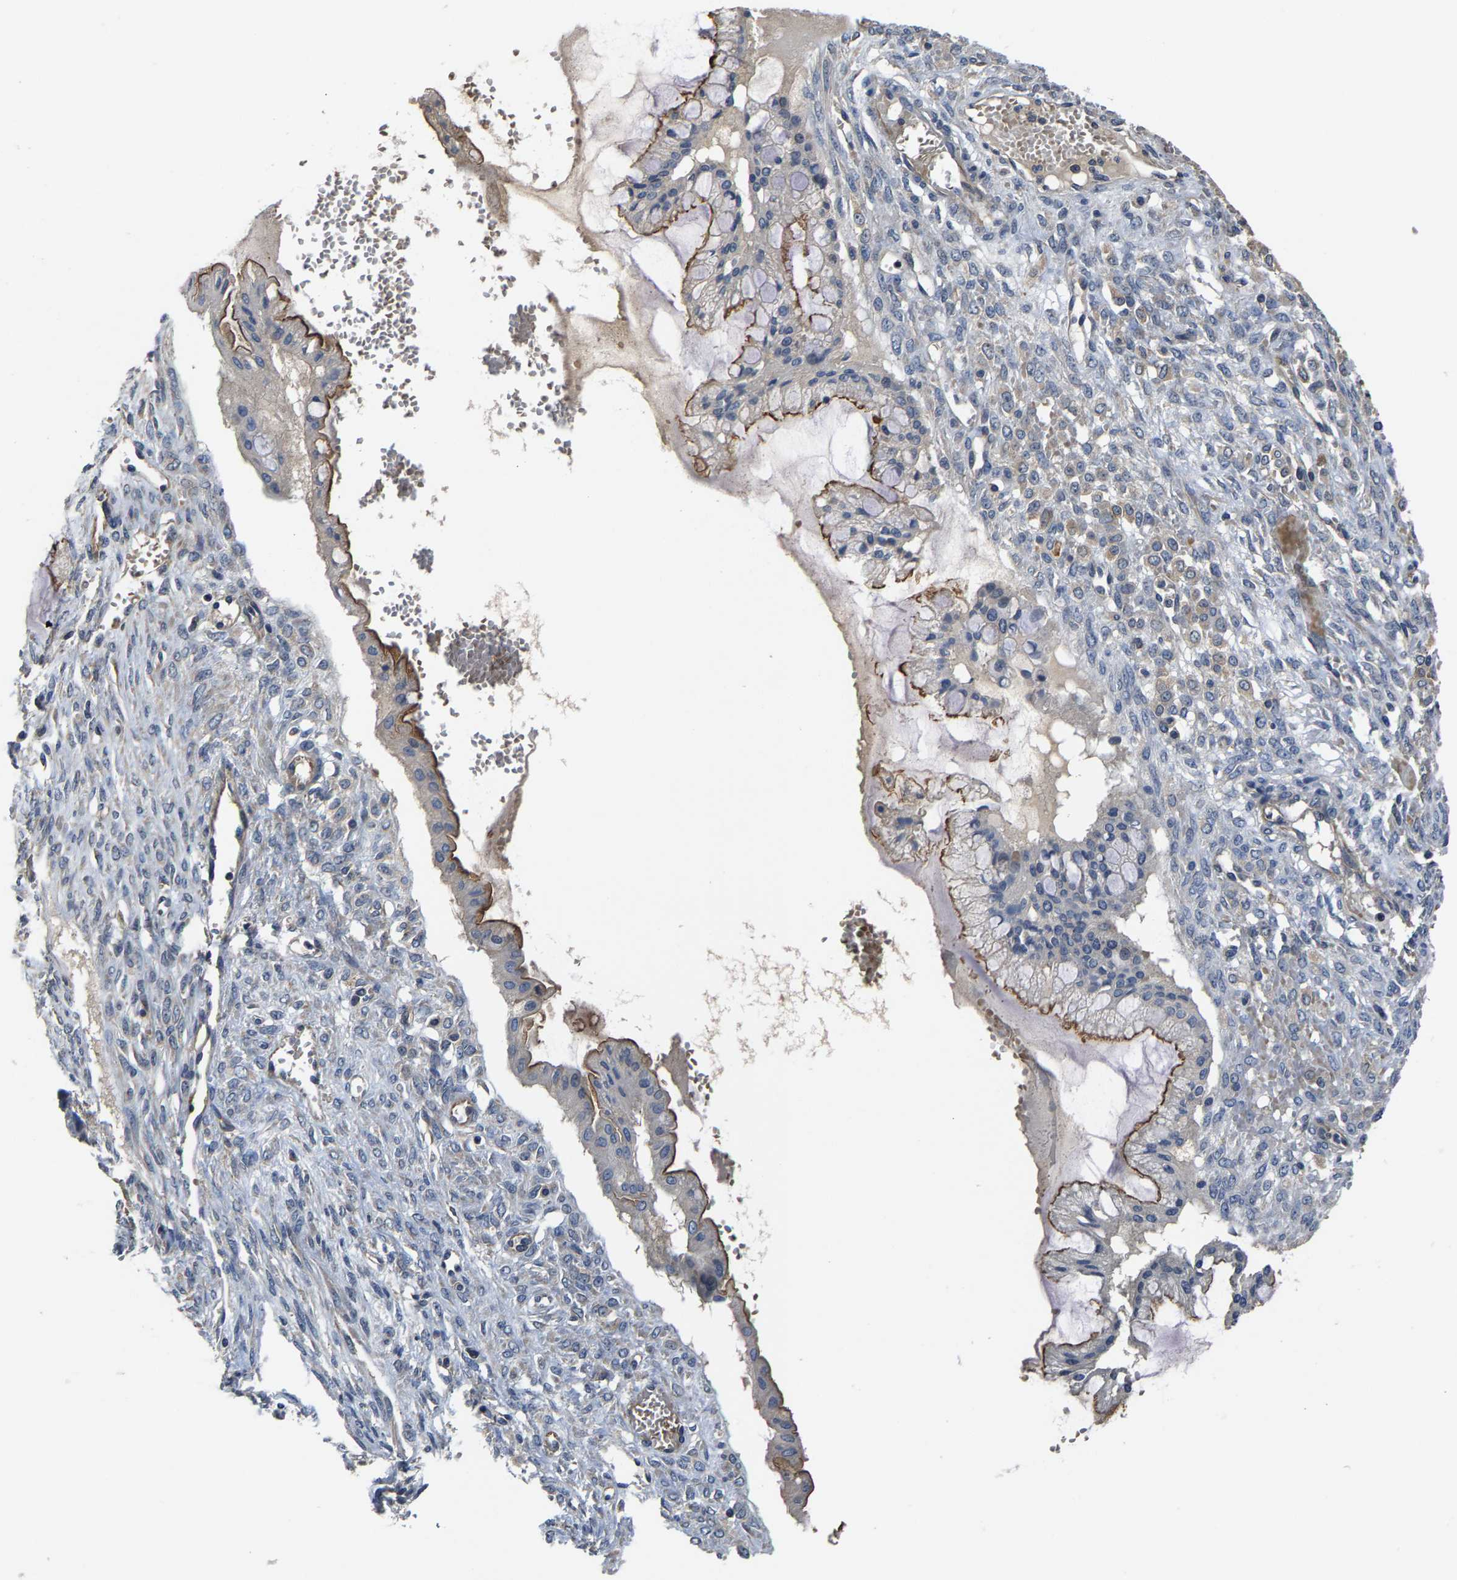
{"staining": {"intensity": "moderate", "quantity": ">75%", "location": "cytoplasmic/membranous"}, "tissue": "ovarian cancer", "cell_type": "Tumor cells", "image_type": "cancer", "snomed": [{"axis": "morphology", "description": "Cystadenocarcinoma, mucinous, NOS"}, {"axis": "topography", "description": "Ovary"}], "caption": "A high-resolution image shows immunohistochemistry (IHC) staining of ovarian cancer, which exhibits moderate cytoplasmic/membranous positivity in approximately >75% of tumor cells.", "gene": "AGBL3", "patient": {"sex": "female", "age": 73}}